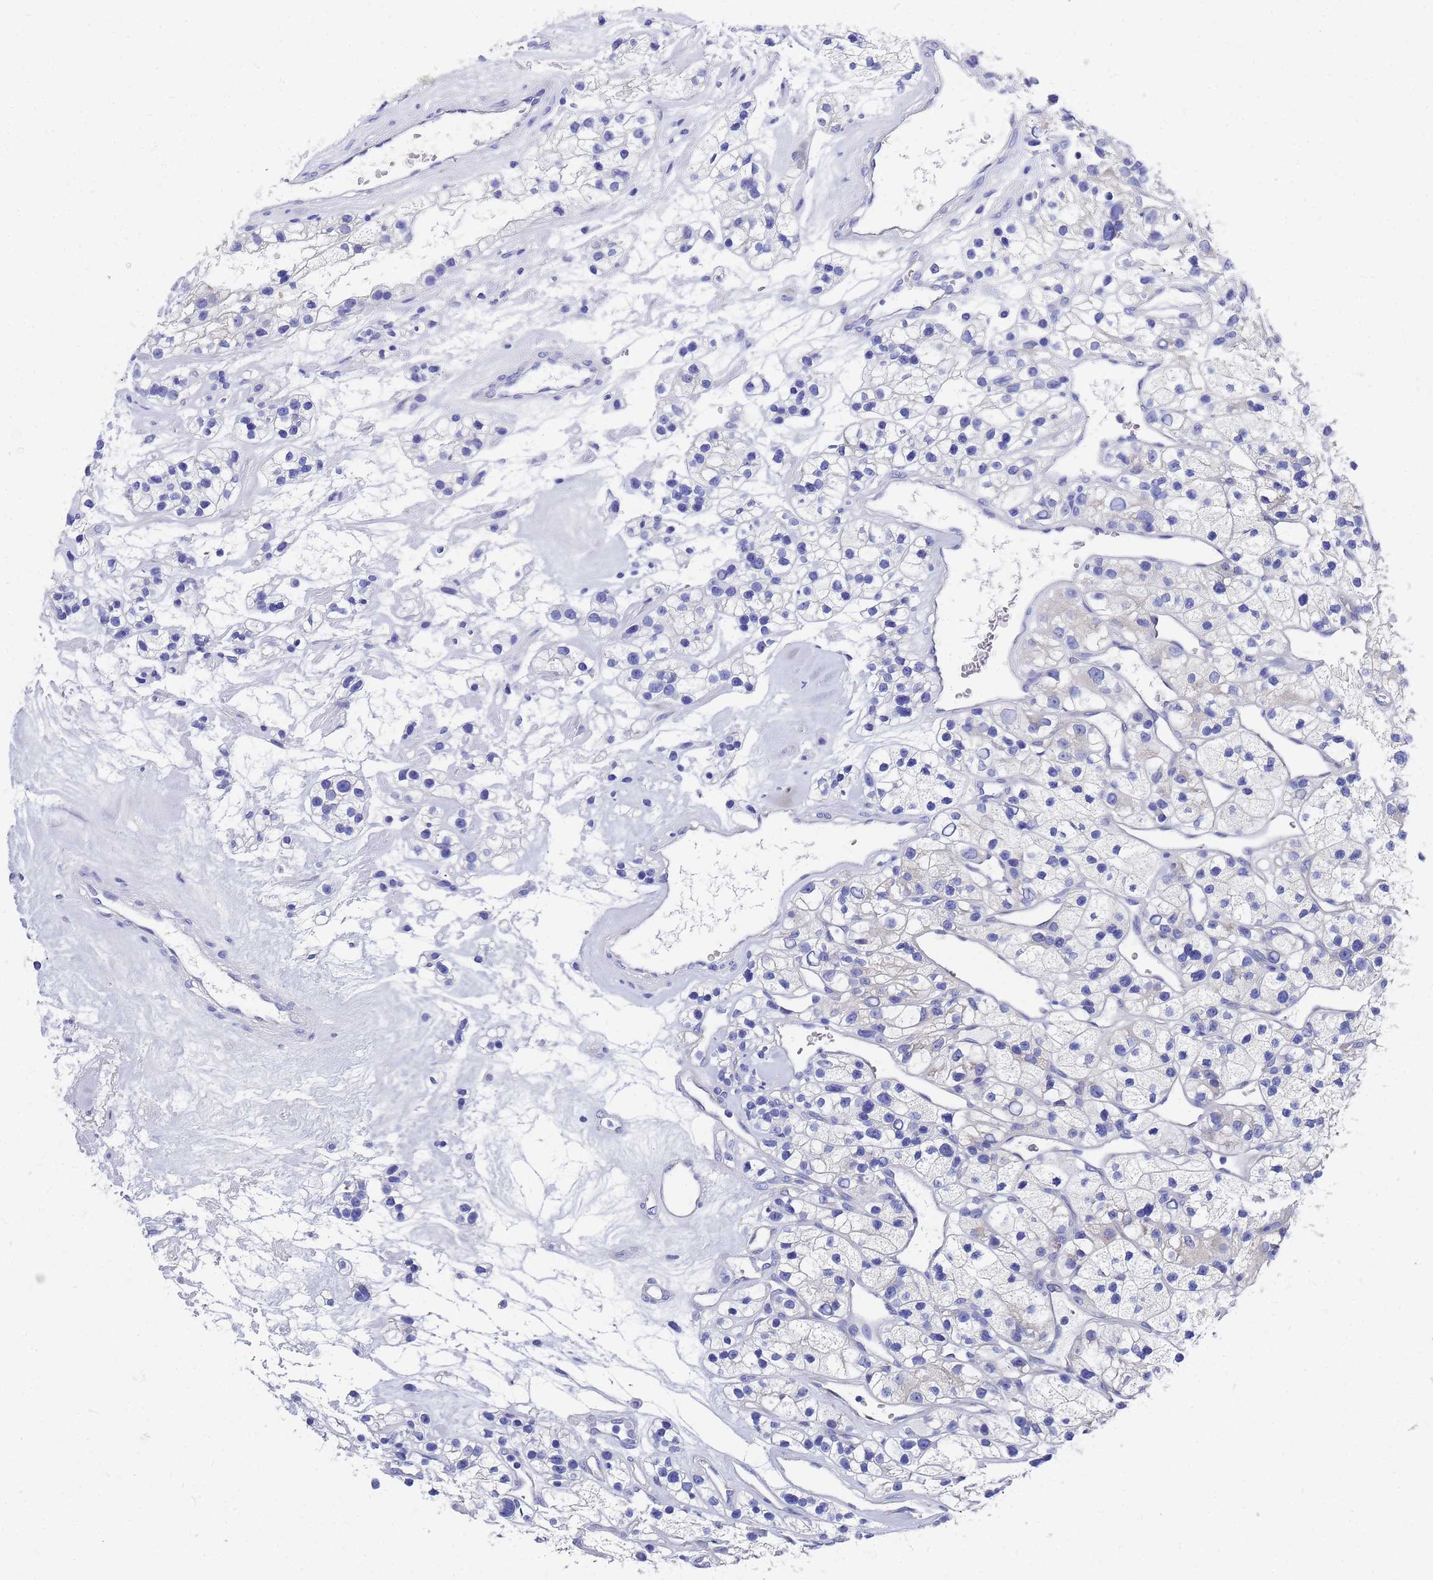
{"staining": {"intensity": "negative", "quantity": "none", "location": "none"}, "tissue": "renal cancer", "cell_type": "Tumor cells", "image_type": "cancer", "snomed": [{"axis": "morphology", "description": "Adenocarcinoma, NOS"}, {"axis": "topography", "description": "Kidney"}], "caption": "Immunohistochemistry image of neoplastic tissue: renal adenocarcinoma stained with DAB reveals no significant protein positivity in tumor cells.", "gene": "TM4SF4", "patient": {"sex": "female", "age": 57}}